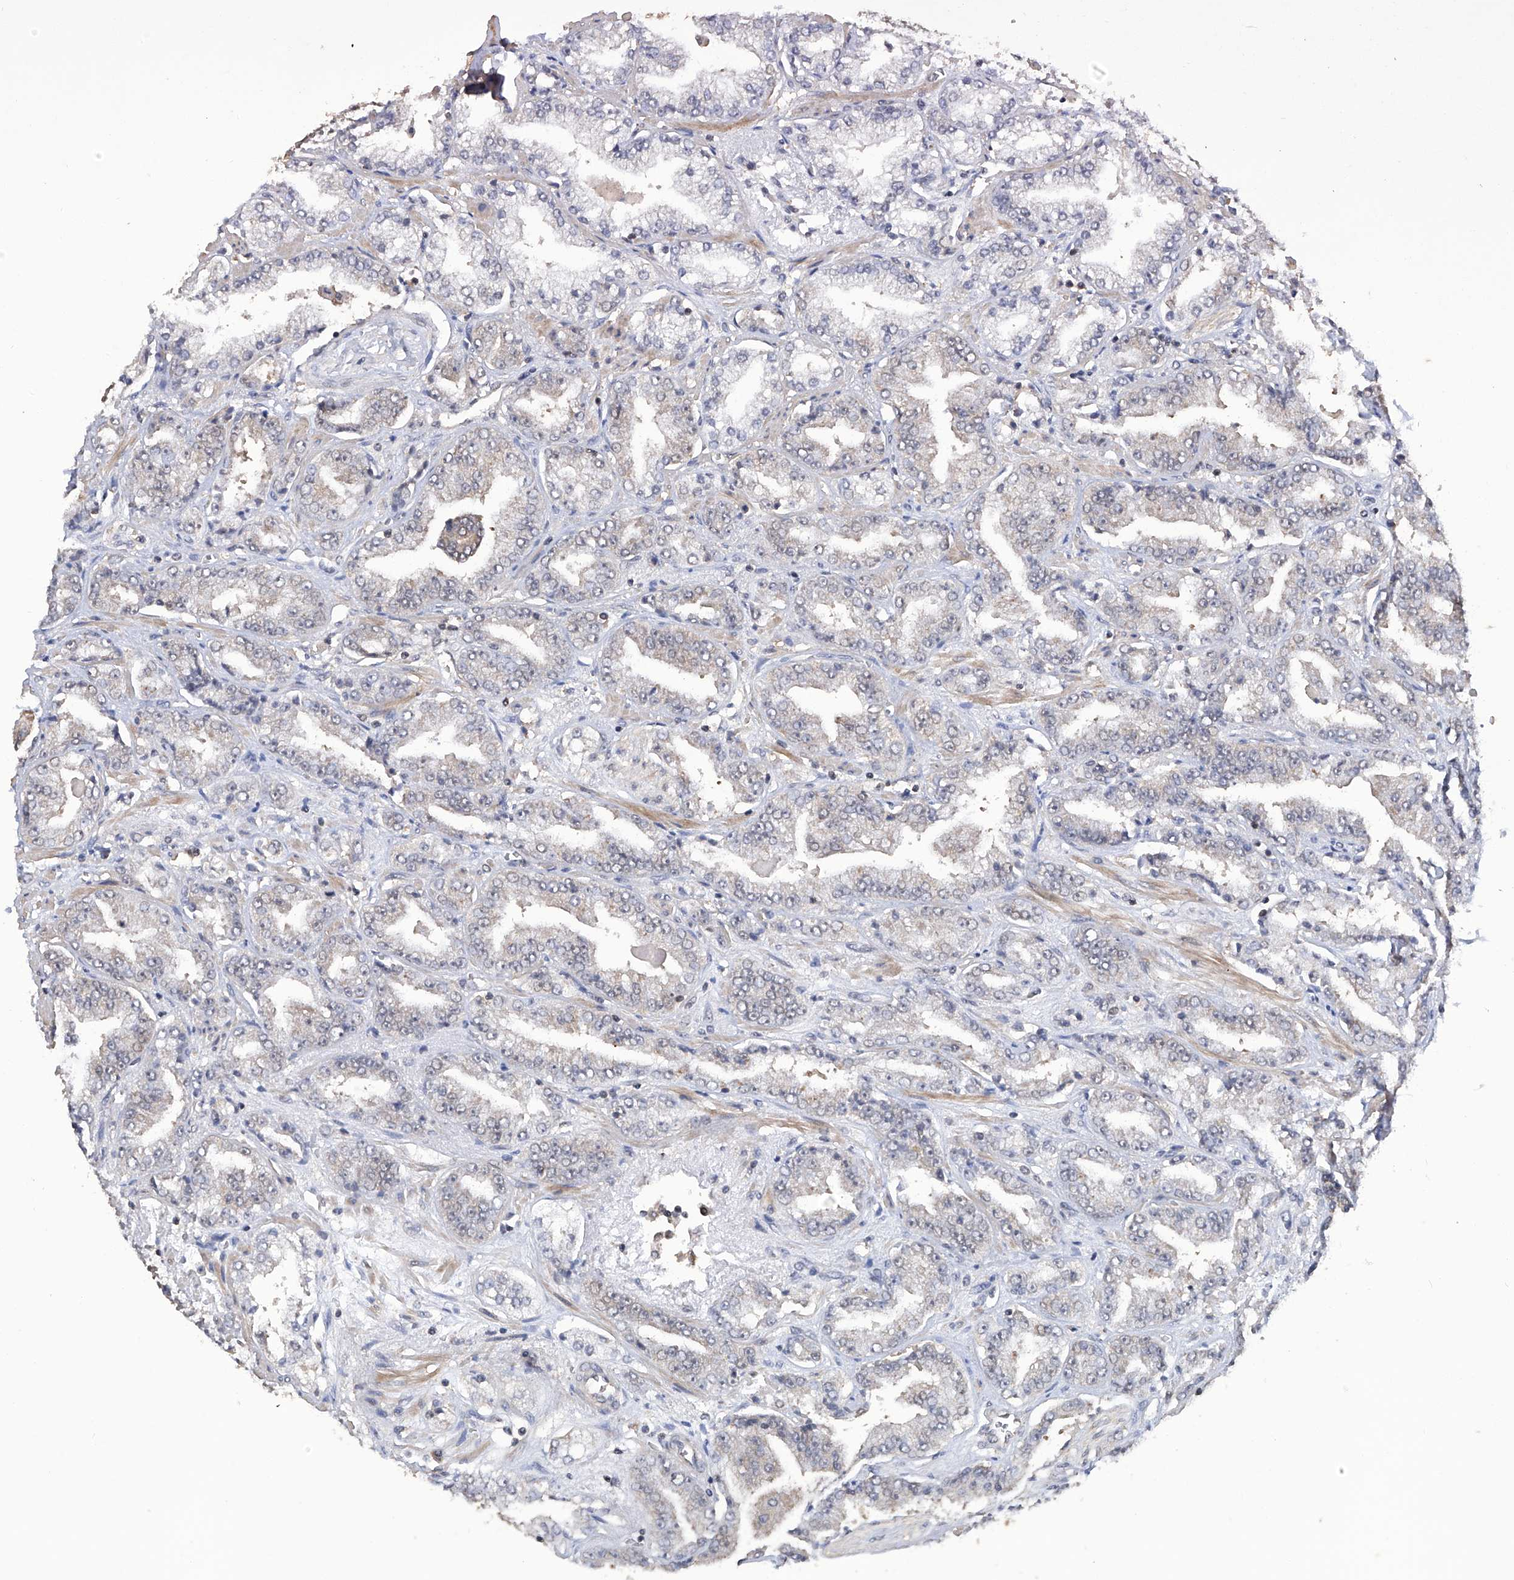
{"staining": {"intensity": "negative", "quantity": "none", "location": "none"}, "tissue": "prostate cancer", "cell_type": "Tumor cells", "image_type": "cancer", "snomed": [{"axis": "morphology", "description": "Adenocarcinoma, High grade"}, {"axis": "topography", "description": "Prostate"}], "caption": "An immunohistochemistry (IHC) photomicrograph of prostate cancer is shown. There is no staining in tumor cells of prostate cancer.", "gene": "LYSMD4", "patient": {"sex": "male", "age": 71}}